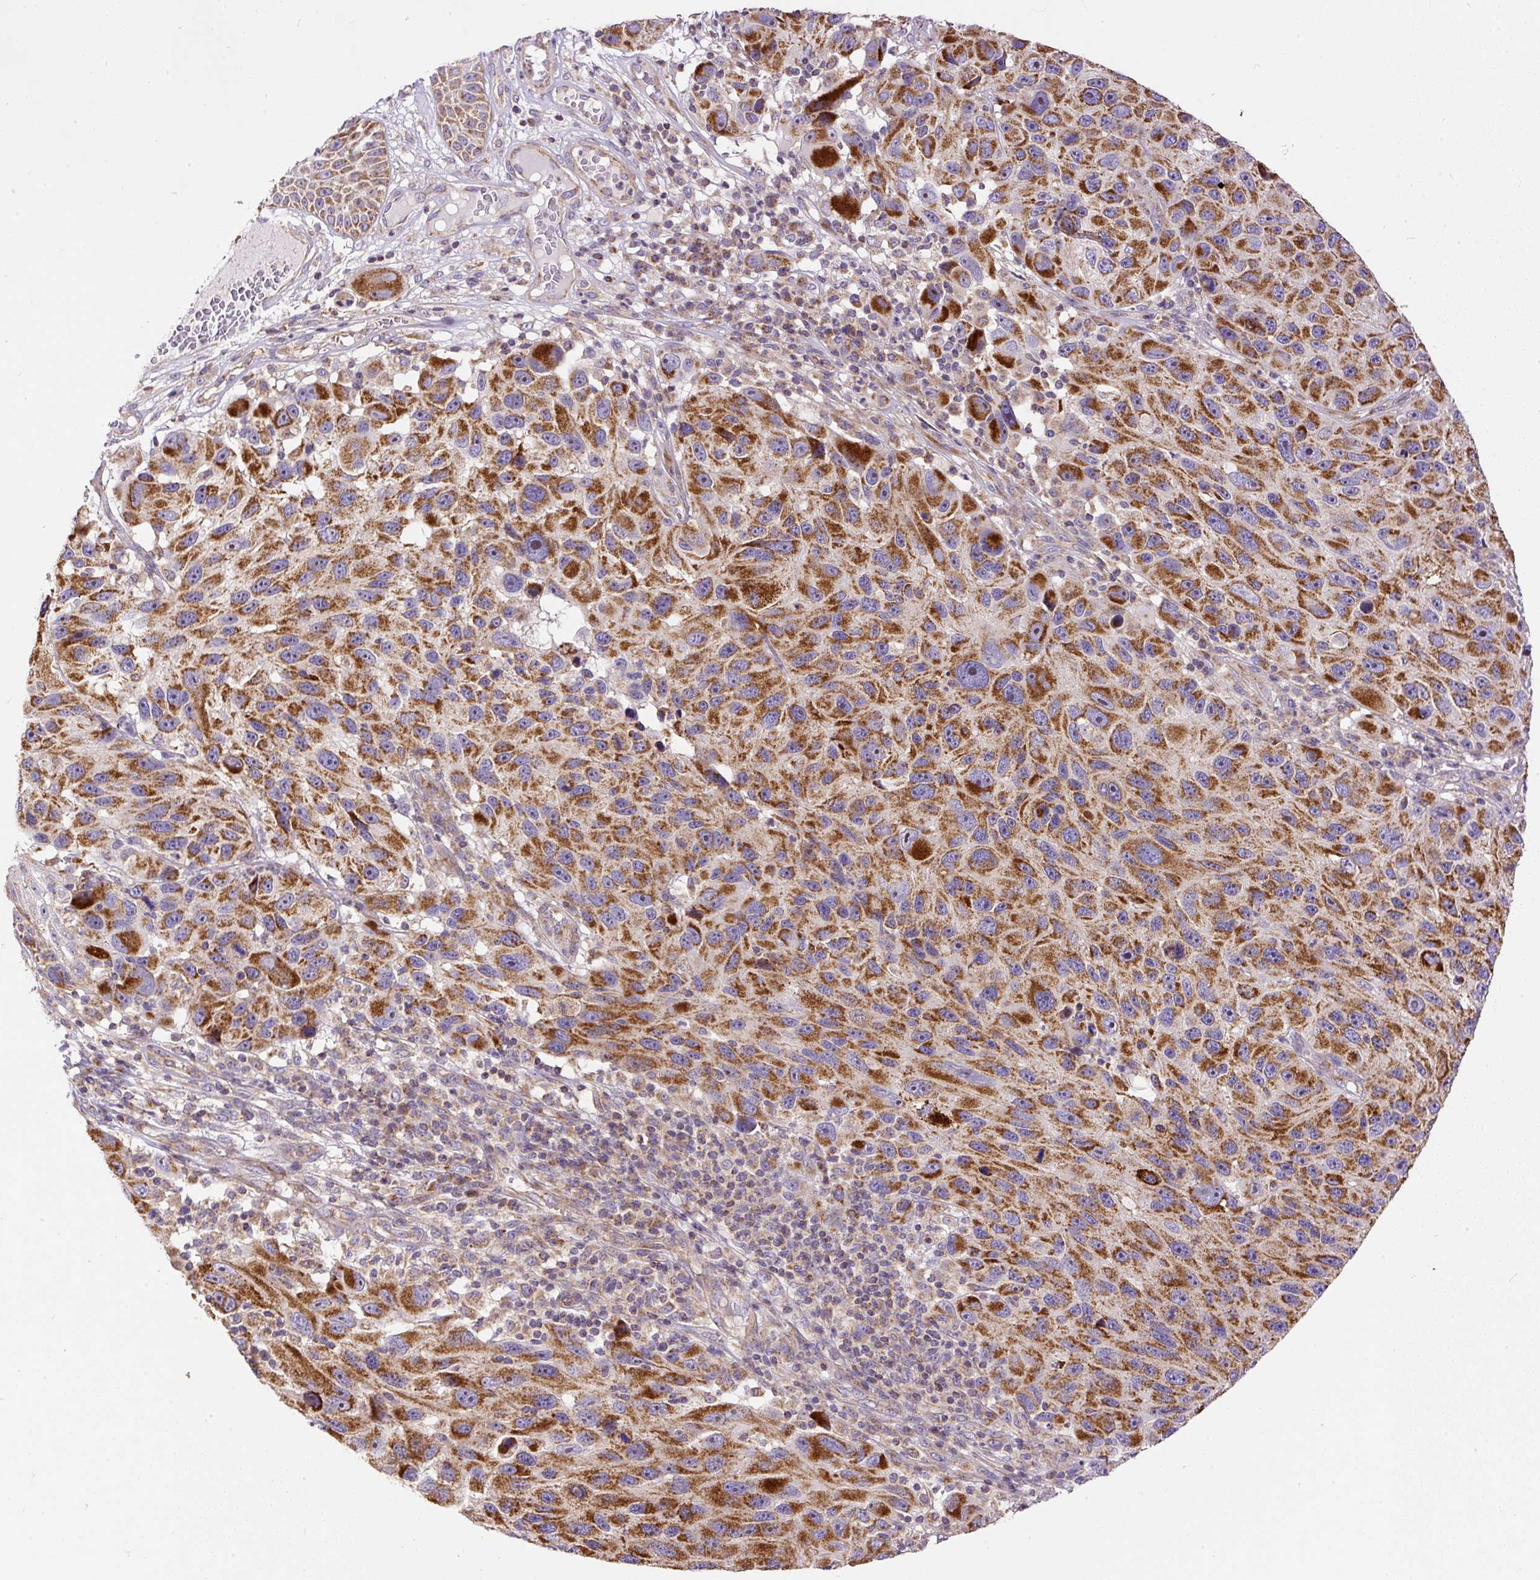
{"staining": {"intensity": "strong", "quantity": ">75%", "location": "cytoplasmic/membranous"}, "tissue": "melanoma", "cell_type": "Tumor cells", "image_type": "cancer", "snomed": [{"axis": "morphology", "description": "Malignant melanoma, NOS"}, {"axis": "topography", "description": "Skin"}], "caption": "Melanoma stained with a protein marker demonstrates strong staining in tumor cells.", "gene": "NDUFAF2", "patient": {"sex": "male", "age": 53}}